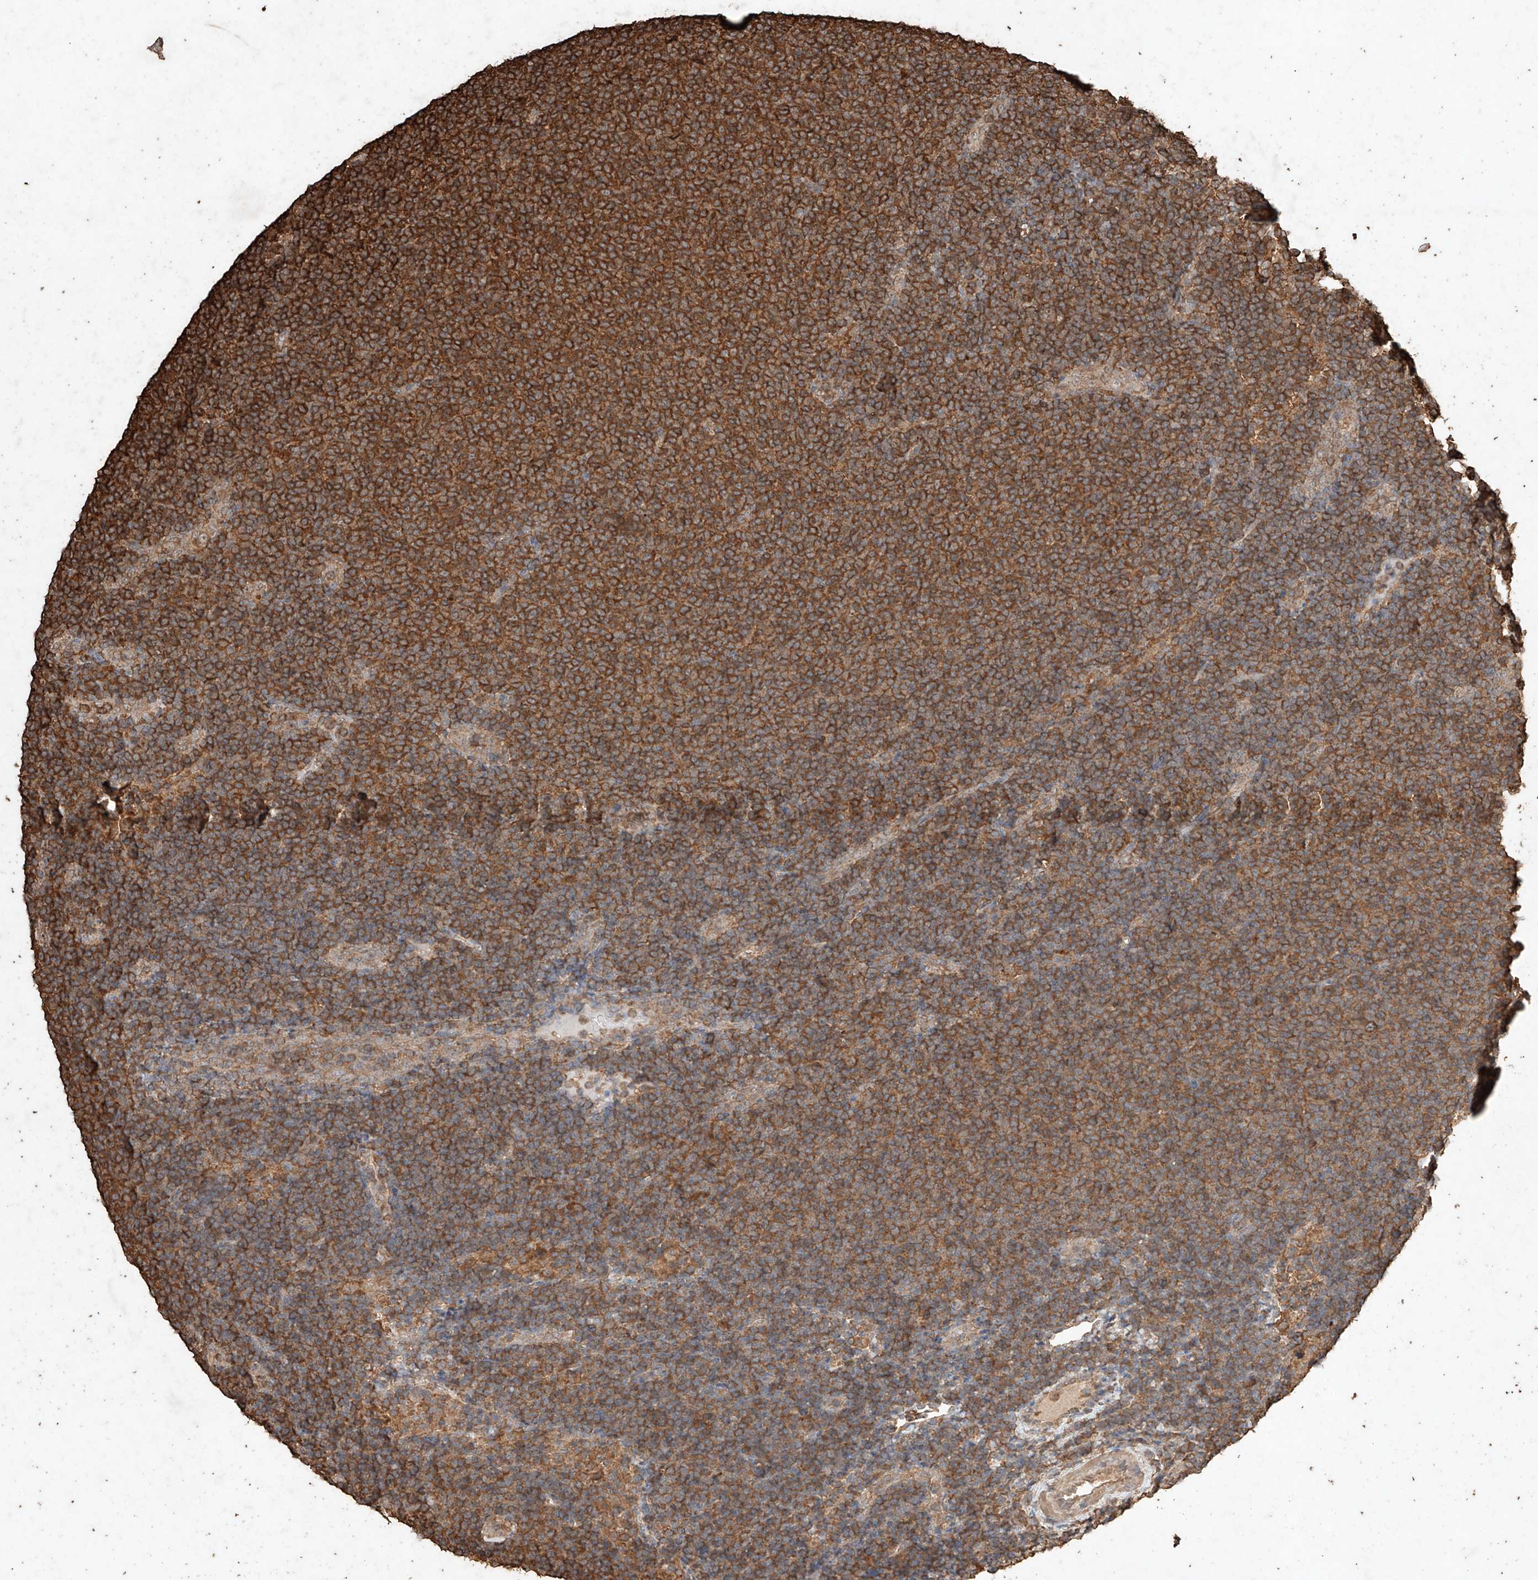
{"staining": {"intensity": "strong", "quantity": ">75%", "location": "cytoplasmic/membranous"}, "tissue": "lymphoma", "cell_type": "Tumor cells", "image_type": "cancer", "snomed": [{"axis": "morphology", "description": "Malignant lymphoma, non-Hodgkin's type, Low grade"}, {"axis": "topography", "description": "Lymph node"}], "caption": "A photomicrograph of lymphoma stained for a protein demonstrates strong cytoplasmic/membranous brown staining in tumor cells. Nuclei are stained in blue.", "gene": "M6PR", "patient": {"sex": "male", "age": 66}}